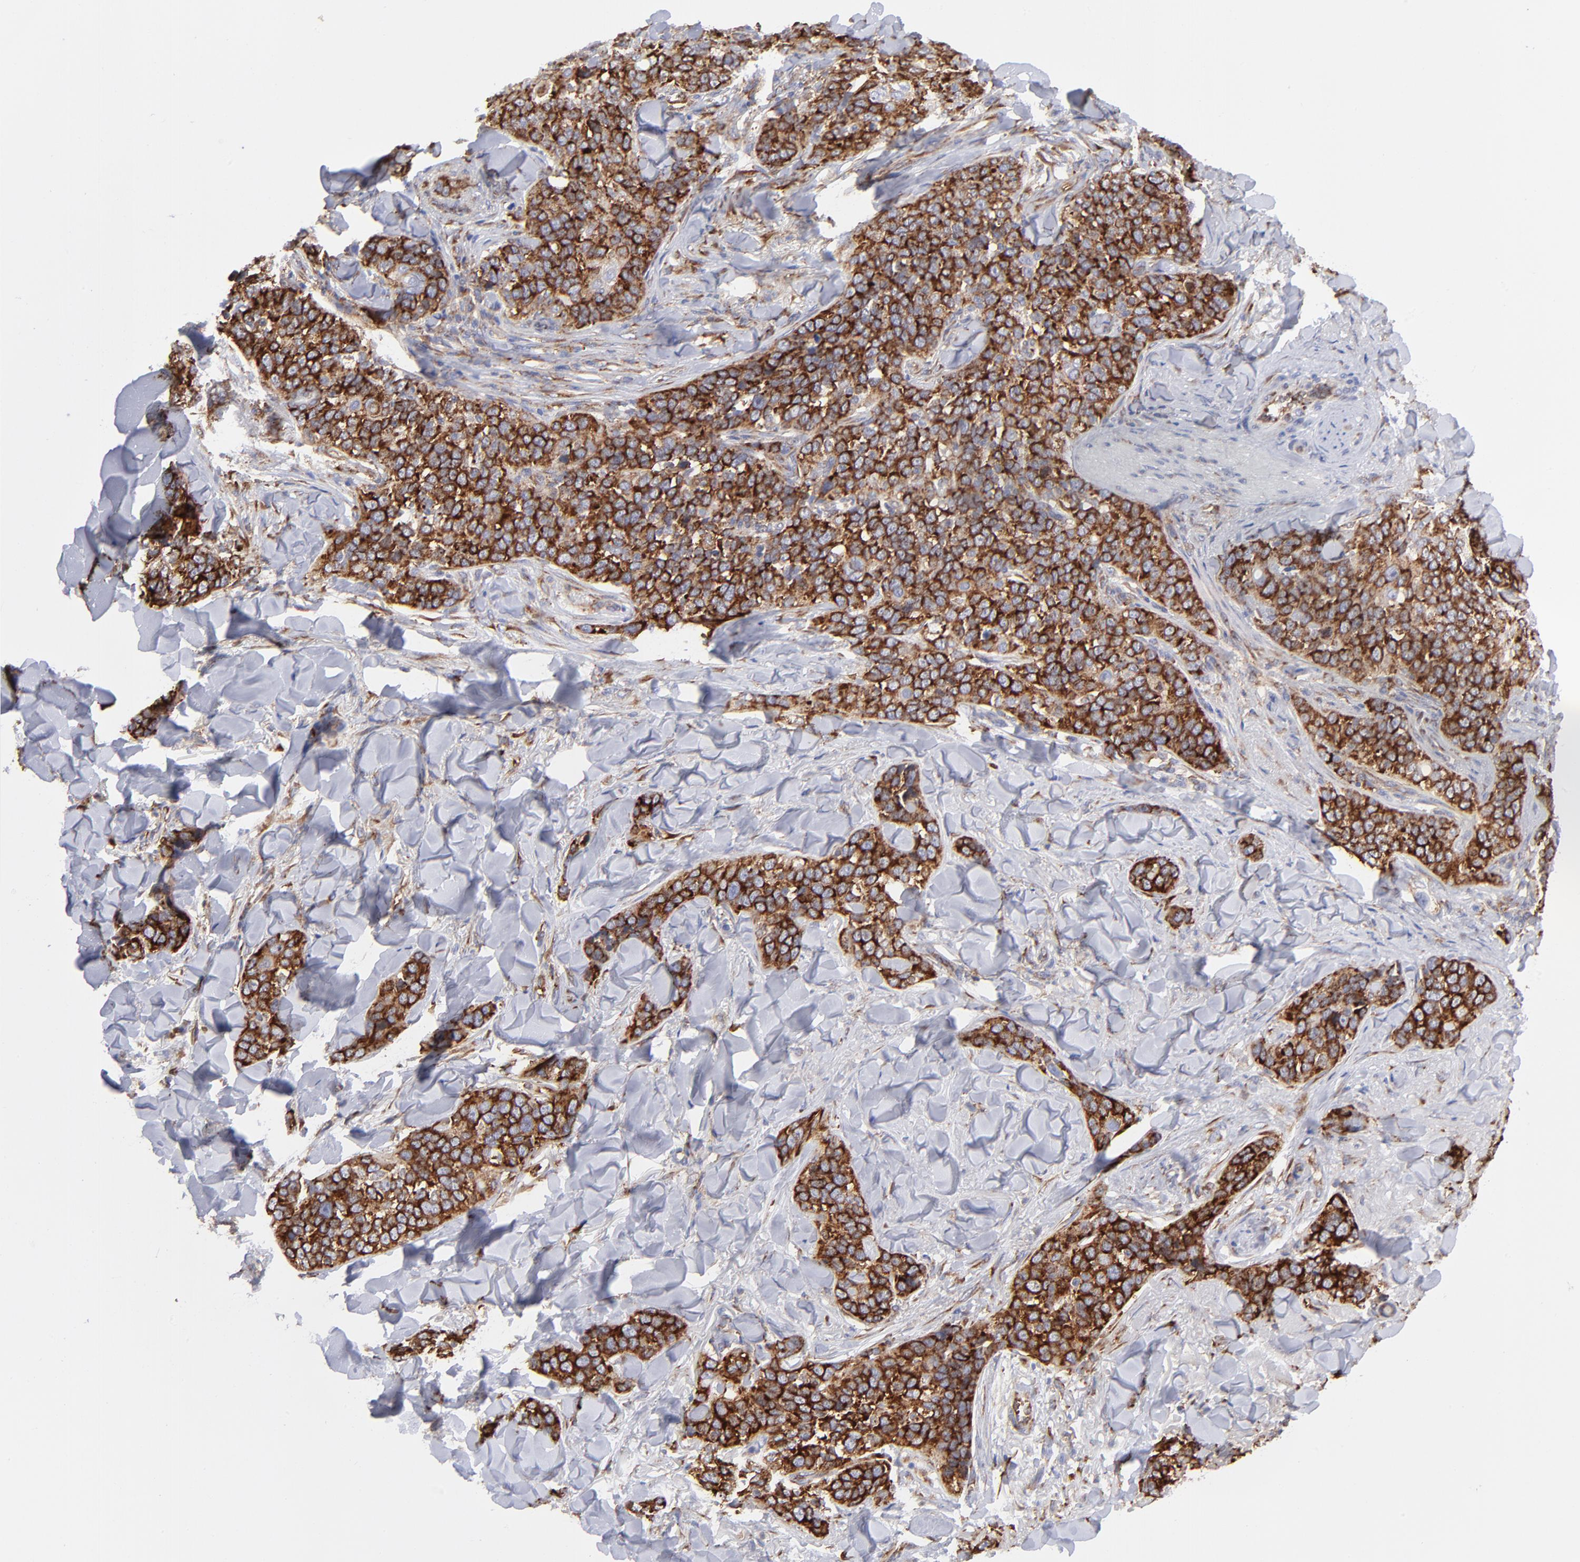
{"staining": {"intensity": "strong", "quantity": ">75%", "location": "cytoplasmic/membranous"}, "tissue": "skin cancer", "cell_type": "Tumor cells", "image_type": "cancer", "snomed": [{"axis": "morphology", "description": "Normal tissue, NOS"}, {"axis": "morphology", "description": "Squamous cell carcinoma, NOS"}, {"axis": "topography", "description": "Skin"}], "caption": "The image shows a brown stain indicating the presence of a protein in the cytoplasmic/membranous of tumor cells in squamous cell carcinoma (skin).", "gene": "EIF2AK2", "patient": {"sex": "female", "age": 83}}